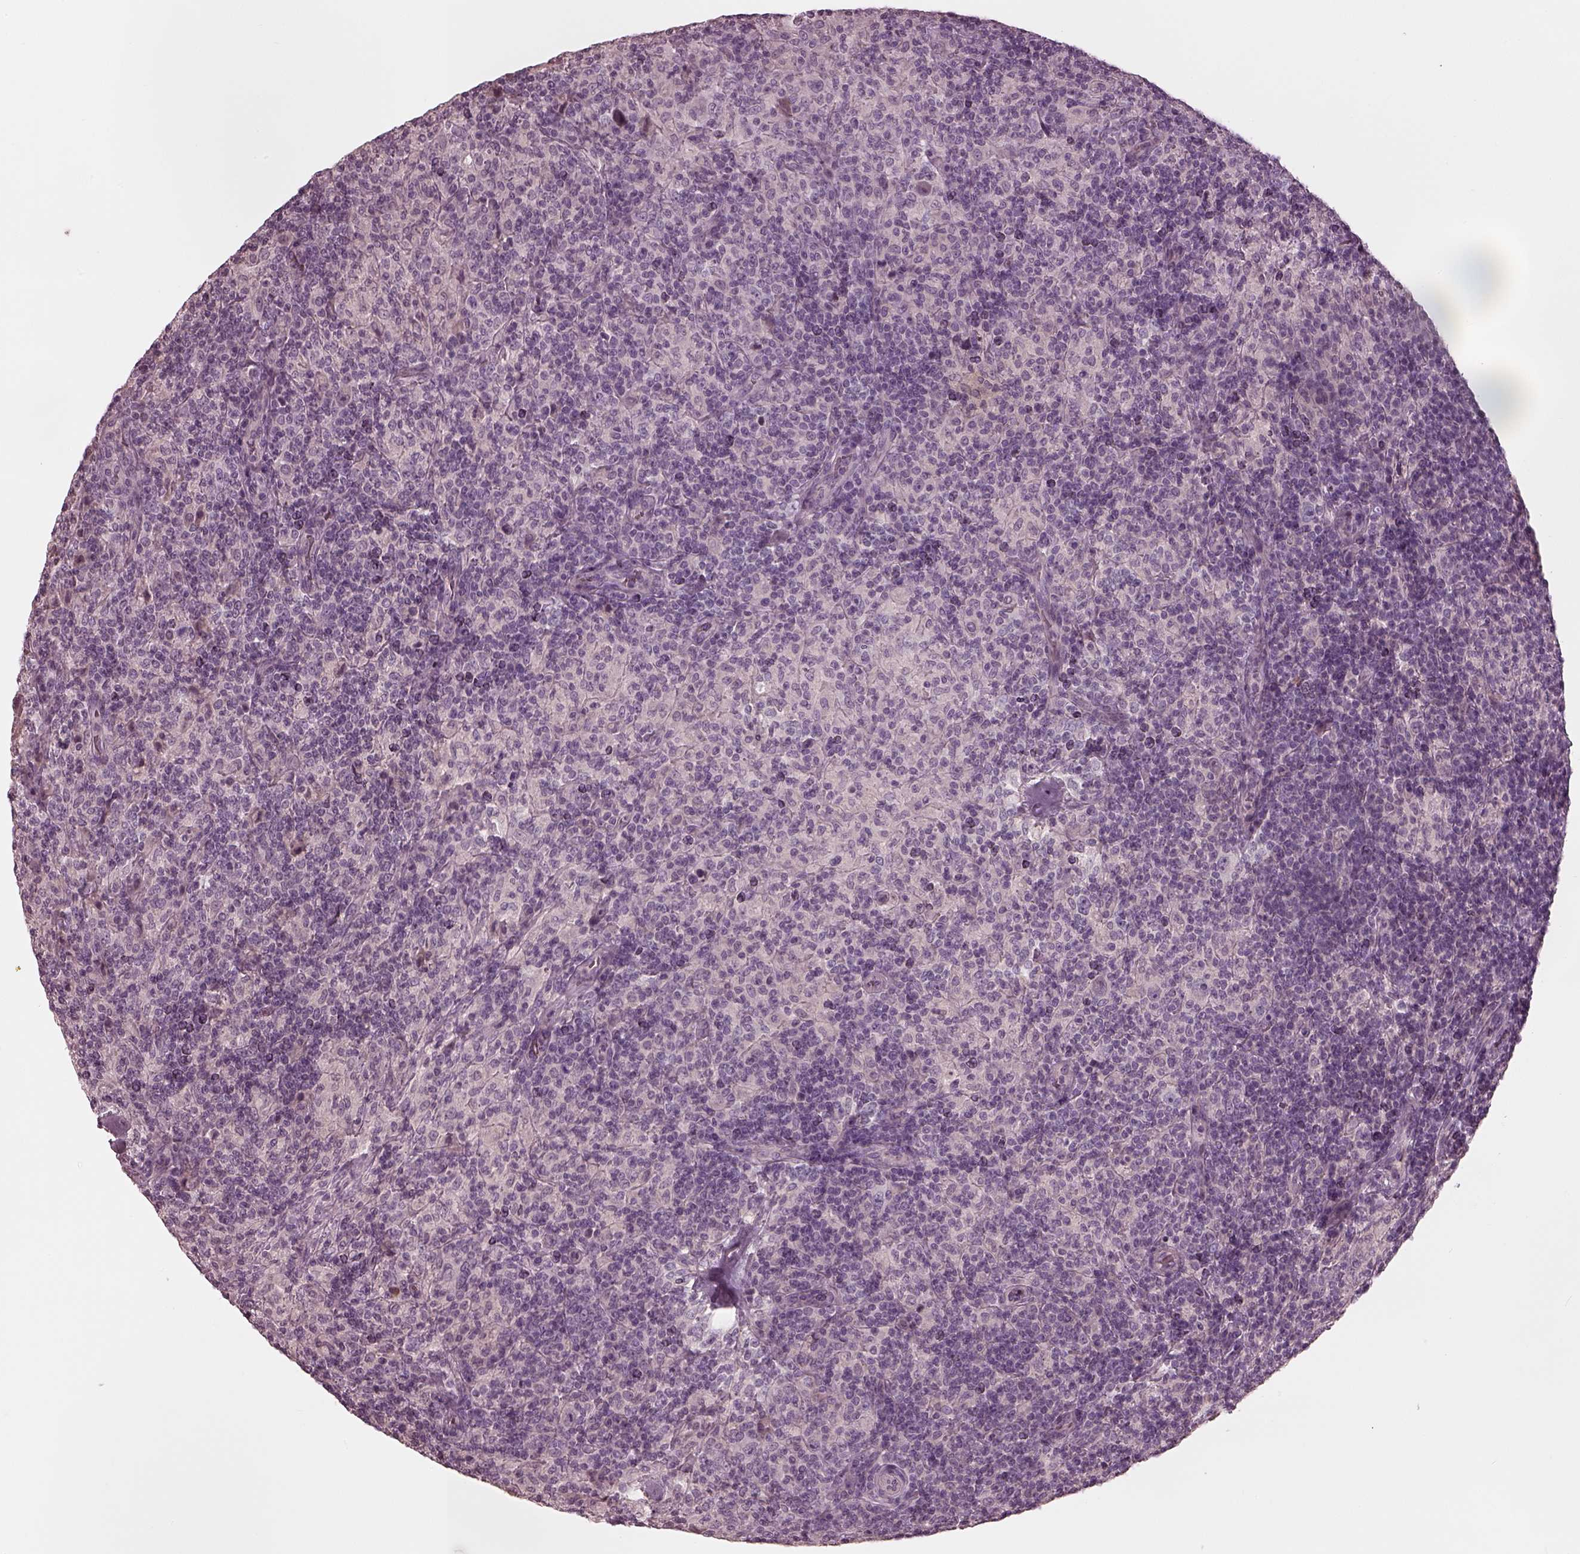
{"staining": {"intensity": "negative", "quantity": "none", "location": "none"}, "tissue": "lymphoma", "cell_type": "Tumor cells", "image_type": "cancer", "snomed": [{"axis": "morphology", "description": "Hodgkin's disease, NOS"}, {"axis": "topography", "description": "Lymph node"}], "caption": "Lymphoma was stained to show a protein in brown. There is no significant expression in tumor cells.", "gene": "MIA", "patient": {"sex": "male", "age": 70}}